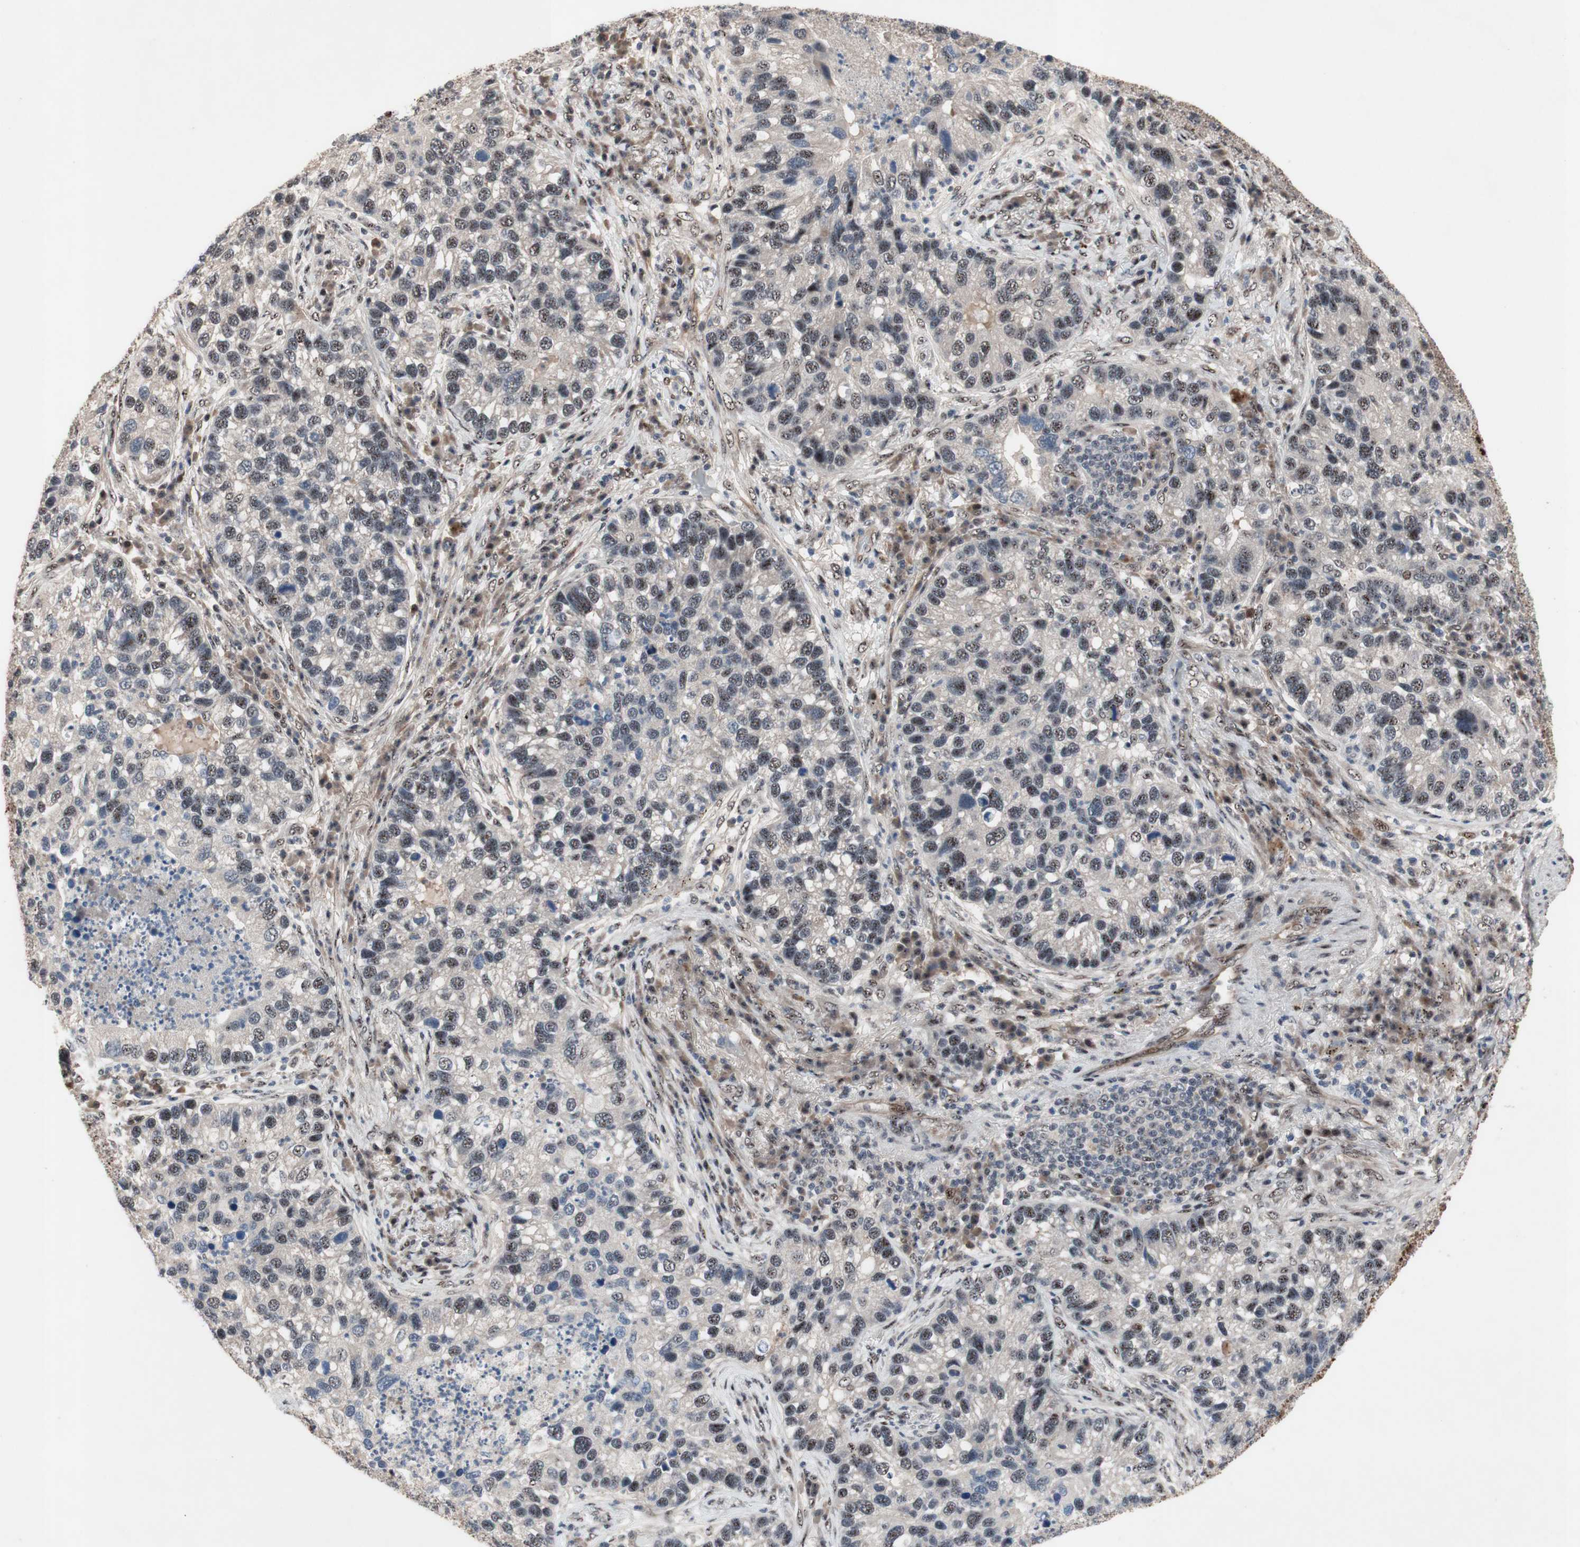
{"staining": {"intensity": "weak", "quantity": "25%-75%", "location": "nuclear"}, "tissue": "lung cancer", "cell_type": "Tumor cells", "image_type": "cancer", "snomed": [{"axis": "morphology", "description": "Normal tissue, NOS"}, {"axis": "morphology", "description": "Adenocarcinoma, NOS"}, {"axis": "topography", "description": "Bronchus"}, {"axis": "topography", "description": "Lung"}], "caption": "Human lung cancer (adenocarcinoma) stained for a protein (brown) displays weak nuclear positive staining in about 25%-75% of tumor cells.", "gene": "SOX7", "patient": {"sex": "male", "age": 54}}